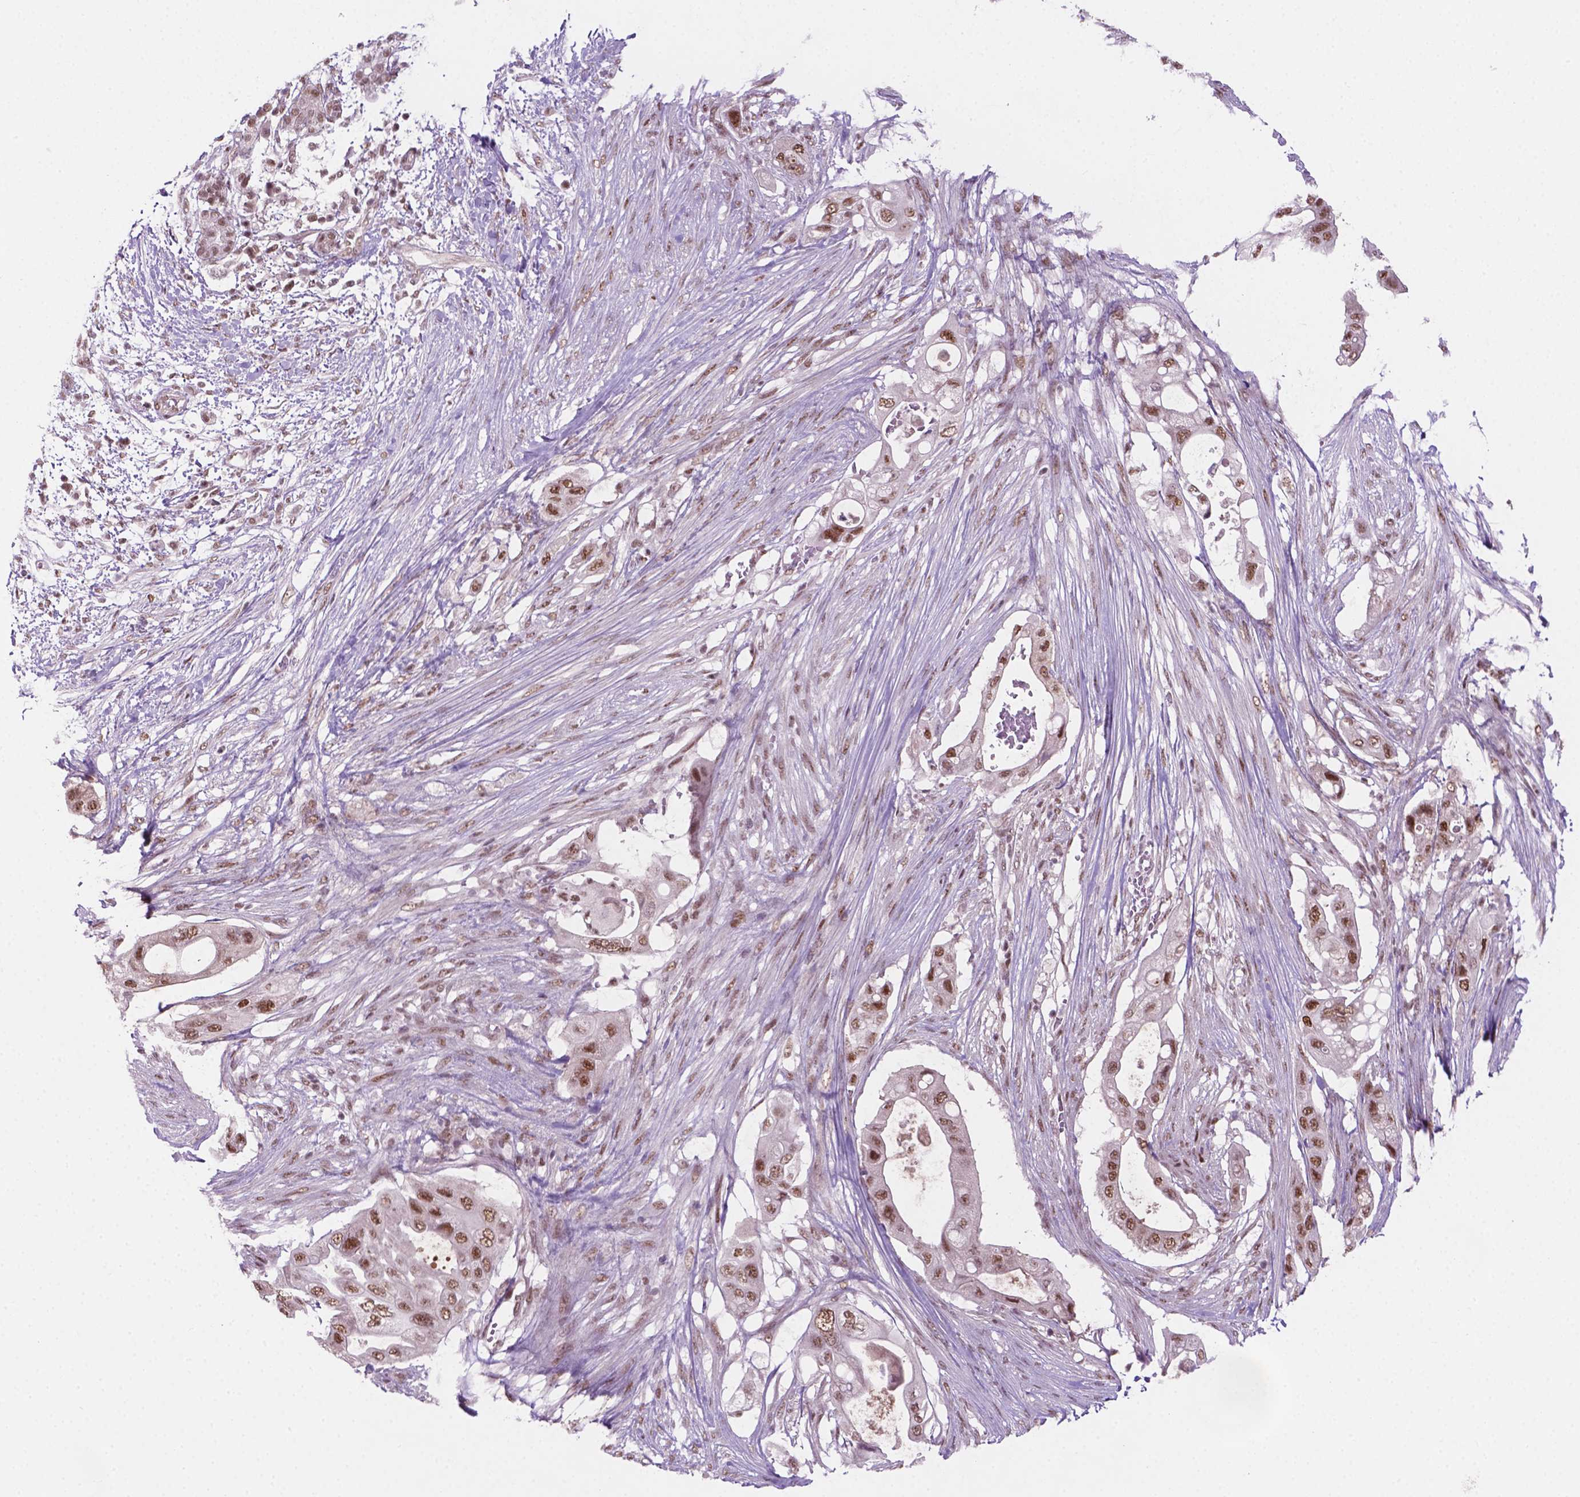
{"staining": {"intensity": "moderate", "quantity": ">75%", "location": "nuclear"}, "tissue": "pancreatic cancer", "cell_type": "Tumor cells", "image_type": "cancer", "snomed": [{"axis": "morphology", "description": "Adenocarcinoma, NOS"}, {"axis": "topography", "description": "Pancreas"}], "caption": "High-power microscopy captured an immunohistochemistry micrograph of pancreatic cancer (adenocarcinoma), revealing moderate nuclear expression in approximately >75% of tumor cells.", "gene": "PHAX", "patient": {"sex": "female", "age": 72}}